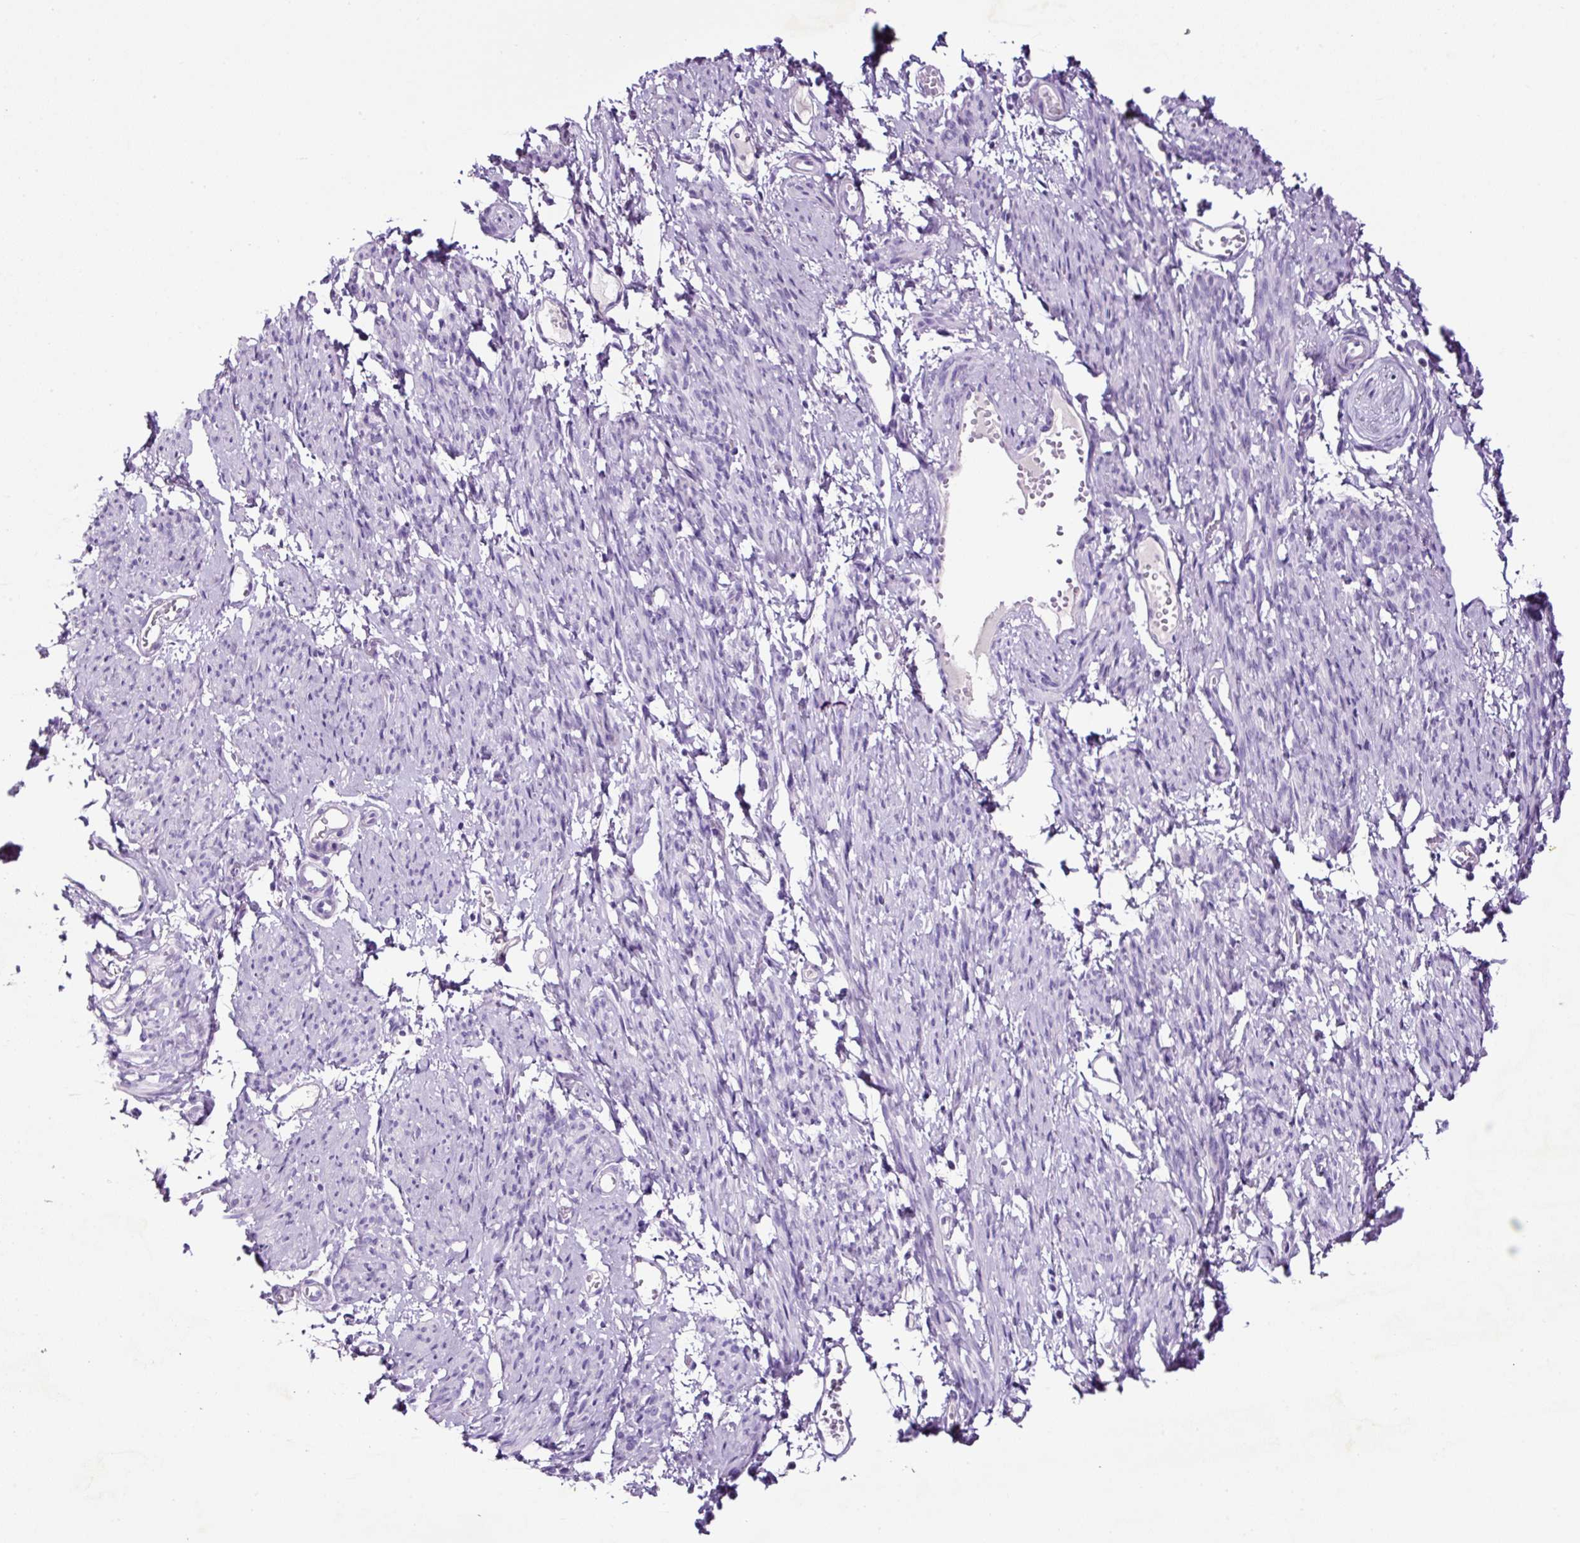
{"staining": {"intensity": "negative", "quantity": "none", "location": "none"}, "tissue": "smooth muscle", "cell_type": "Smooth muscle cells", "image_type": "normal", "snomed": [{"axis": "morphology", "description": "Normal tissue, NOS"}, {"axis": "topography", "description": "Smooth muscle"}], "caption": "DAB immunohistochemical staining of unremarkable human smooth muscle shows no significant staining in smooth muscle cells.", "gene": "SP8", "patient": {"sex": "female", "age": 65}}